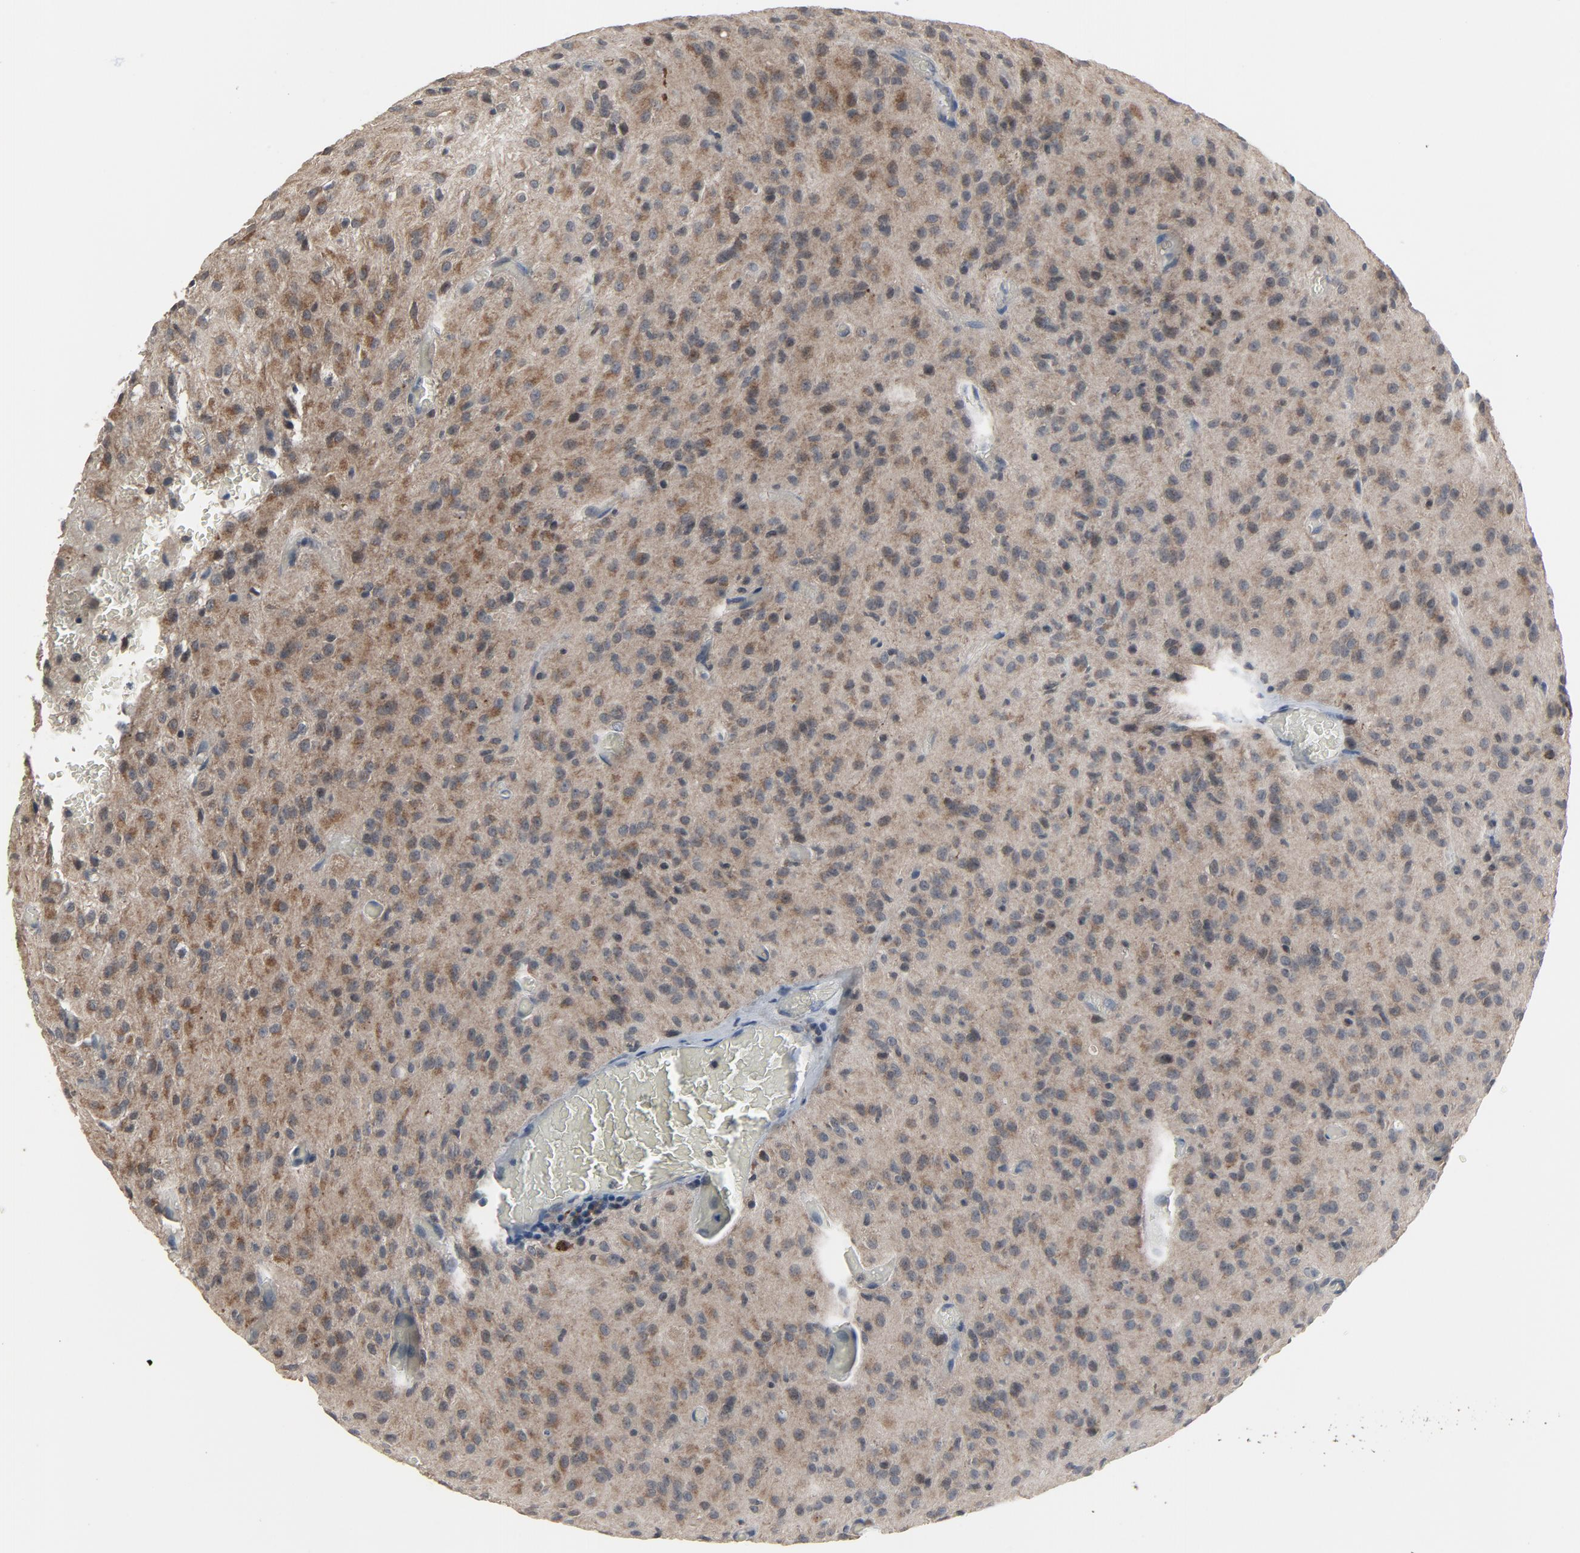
{"staining": {"intensity": "weak", "quantity": "<25%", "location": "cytoplasmic/membranous"}, "tissue": "glioma", "cell_type": "Tumor cells", "image_type": "cancer", "snomed": [{"axis": "morphology", "description": "Glioma, malignant, High grade"}, {"axis": "topography", "description": "Brain"}], "caption": "Human glioma stained for a protein using immunohistochemistry (IHC) exhibits no expression in tumor cells.", "gene": "PDZD4", "patient": {"sex": "female", "age": 59}}